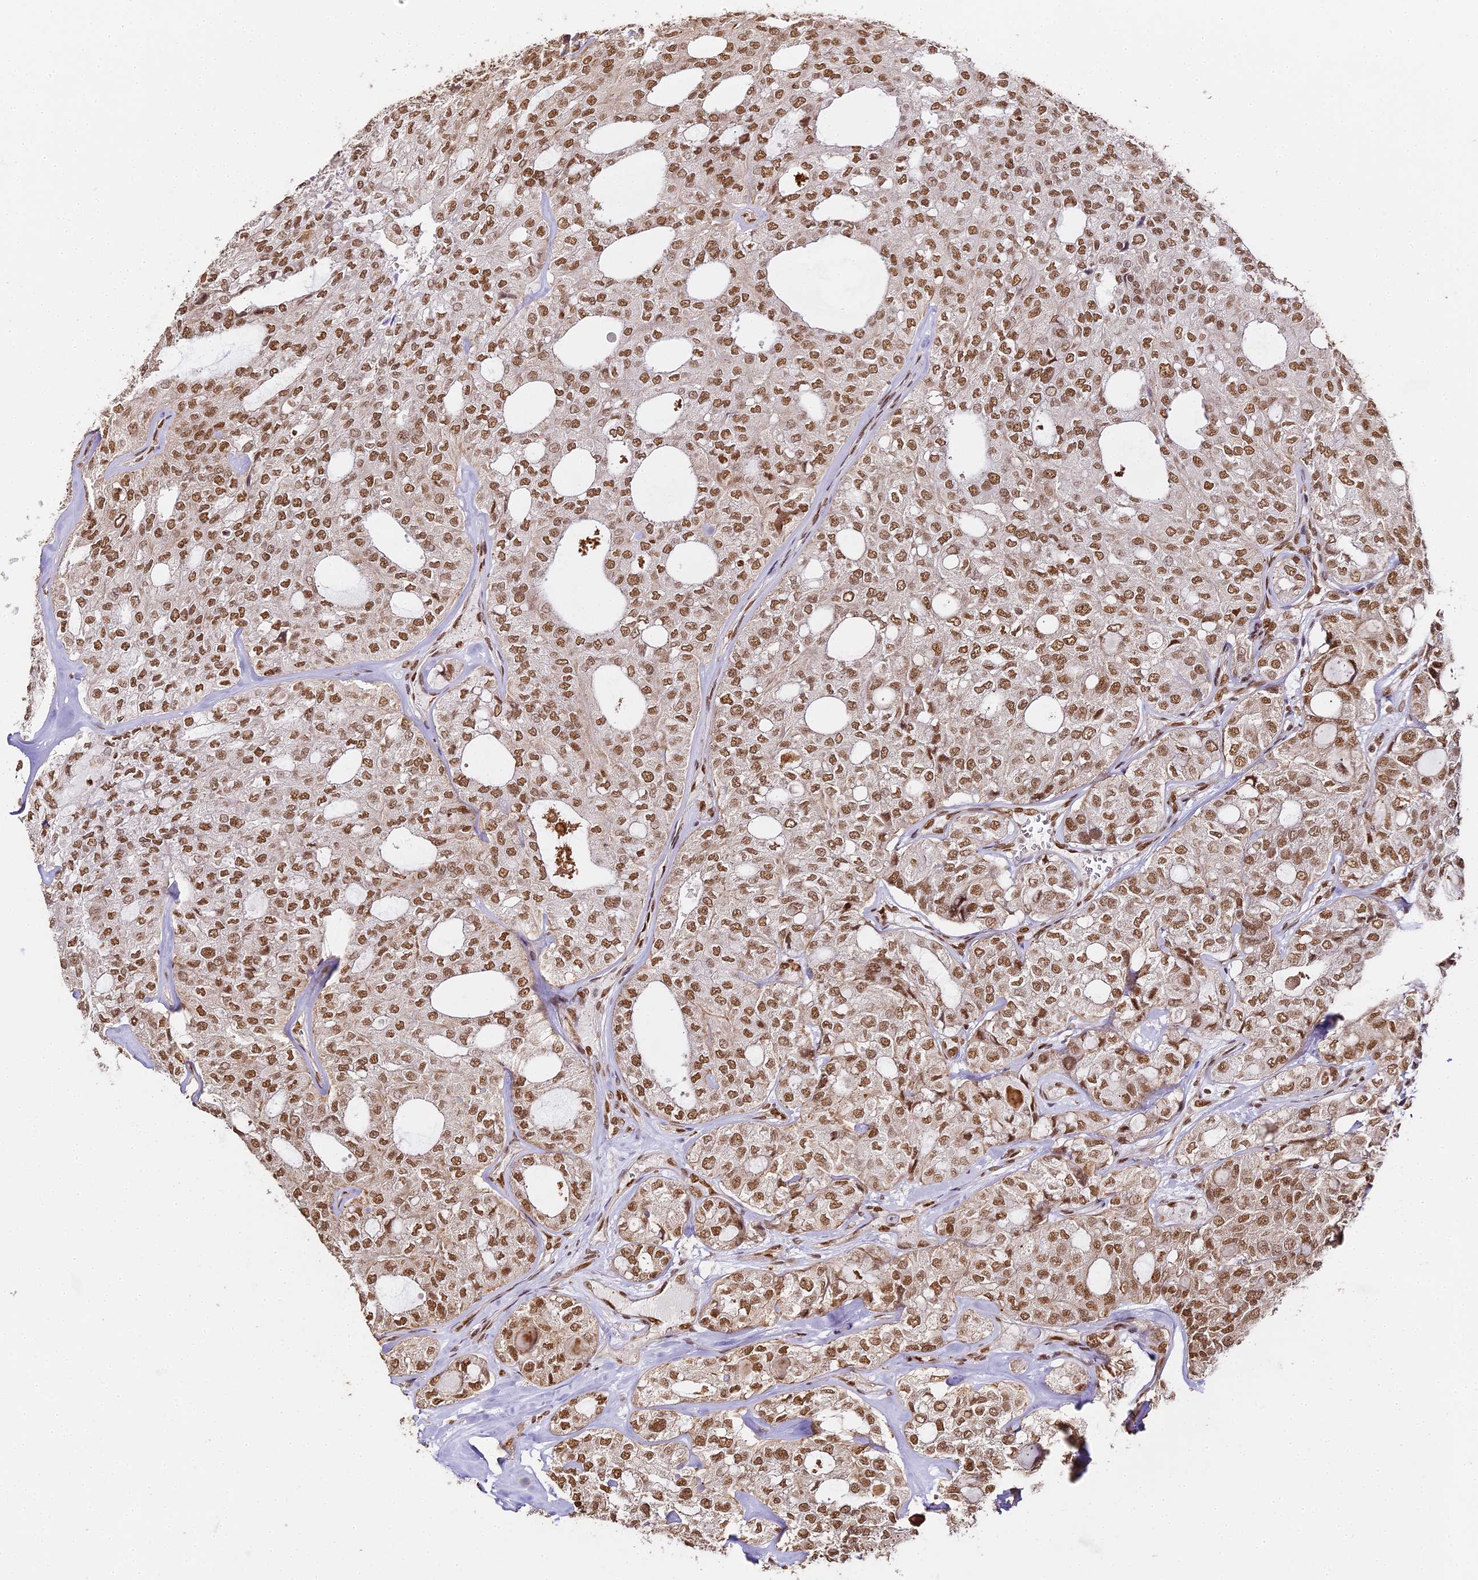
{"staining": {"intensity": "moderate", "quantity": ">75%", "location": "nuclear"}, "tissue": "thyroid cancer", "cell_type": "Tumor cells", "image_type": "cancer", "snomed": [{"axis": "morphology", "description": "Follicular adenoma carcinoma, NOS"}, {"axis": "topography", "description": "Thyroid gland"}], "caption": "Immunohistochemical staining of human thyroid cancer exhibits medium levels of moderate nuclear protein staining in about >75% of tumor cells.", "gene": "HNRNPA1", "patient": {"sex": "male", "age": 75}}